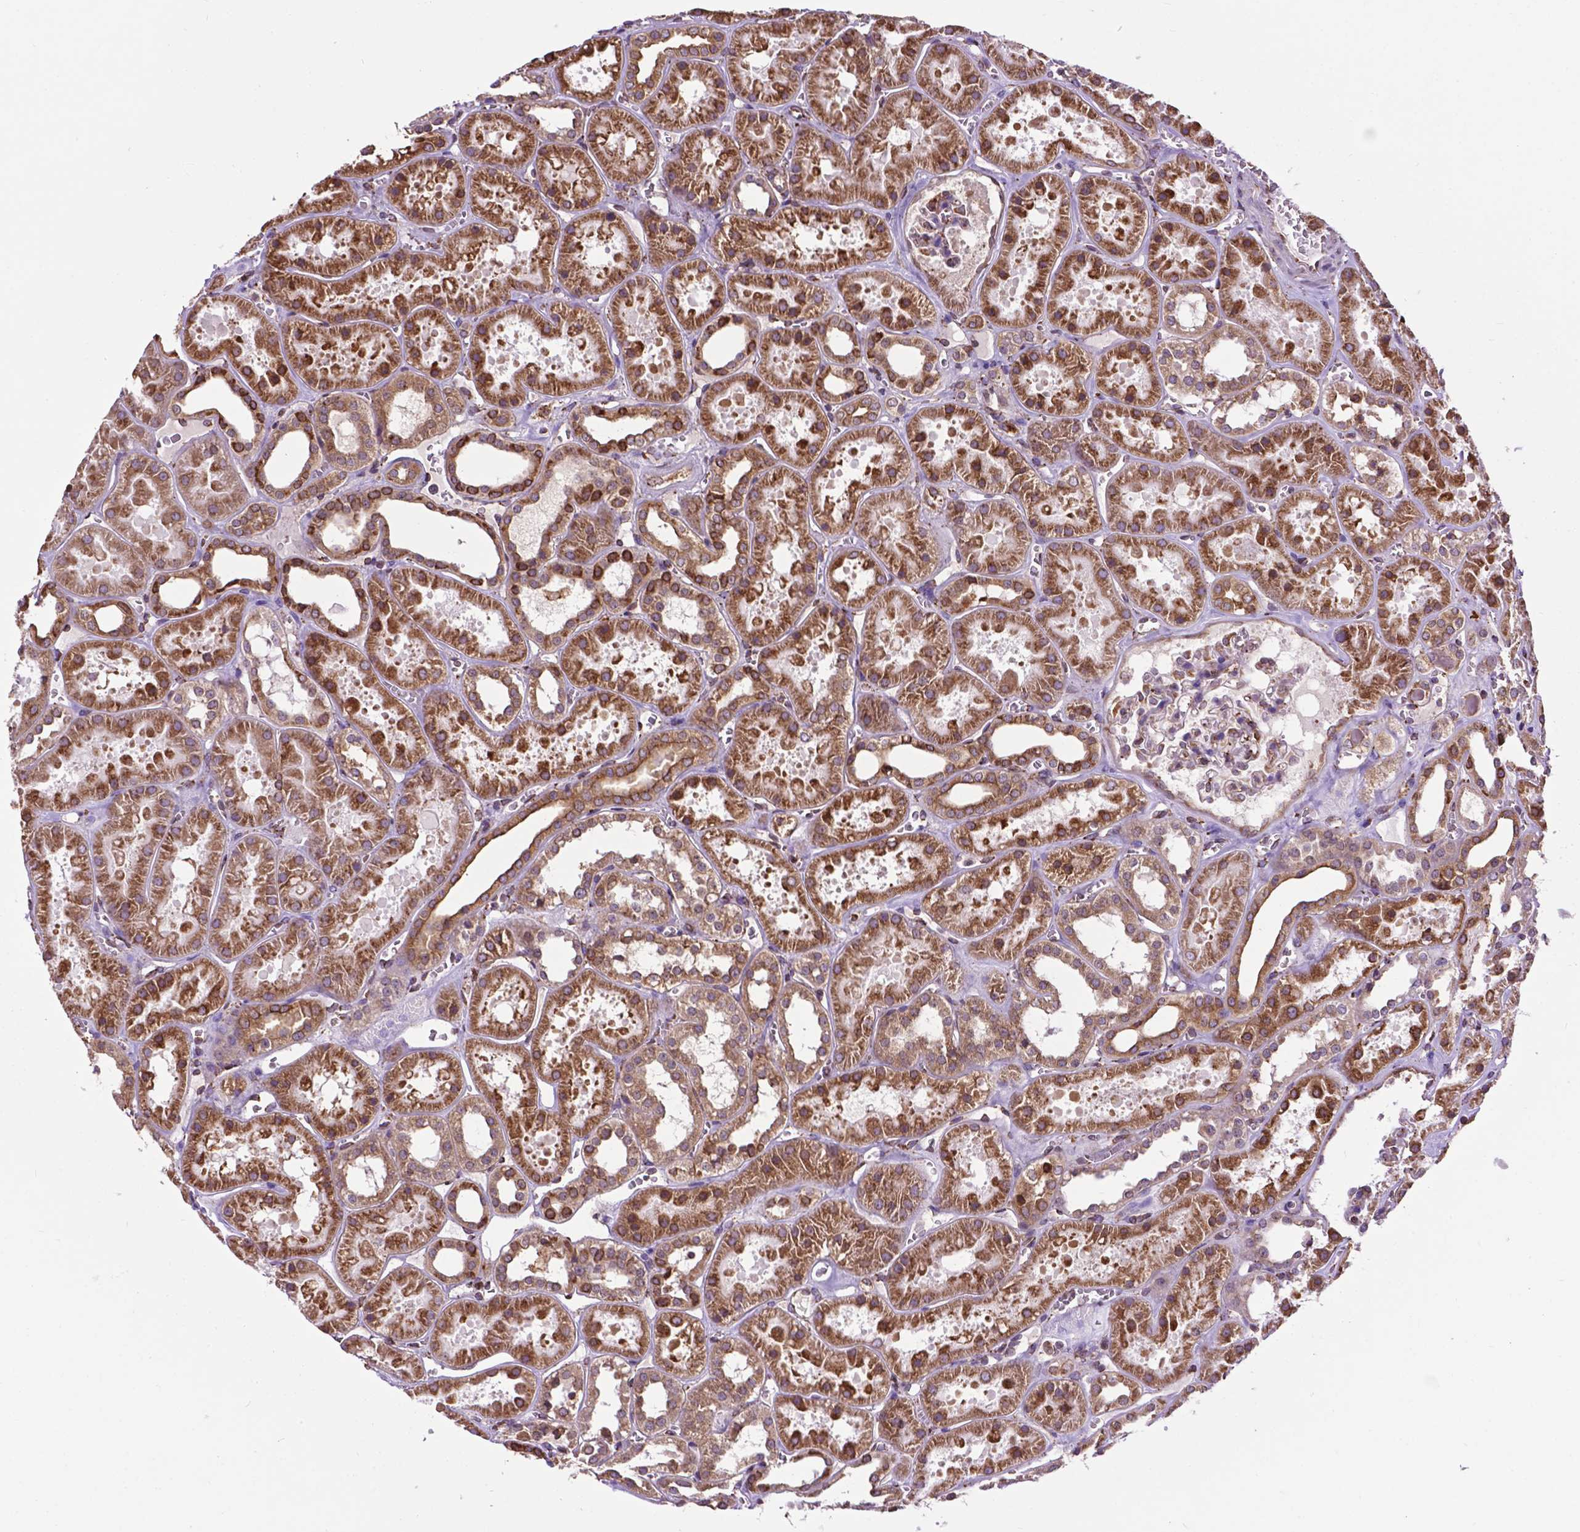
{"staining": {"intensity": "weak", "quantity": "25%-75%", "location": "cytoplasmic/membranous"}, "tissue": "kidney", "cell_type": "Cells in glomeruli", "image_type": "normal", "snomed": [{"axis": "morphology", "description": "Normal tissue, NOS"}, {"axis": "topography", "description": "Kidney"}], "caption": "A histopathology image of kidney stained for a protein exhibits weak cytoplasmic/membranous brown staining in cells in glomeruli. (DAB IHC, brown staining for protein, blue staining for nuclei).", "gene": "GANAB", "patient": {"sex": "female", "age": 41}}